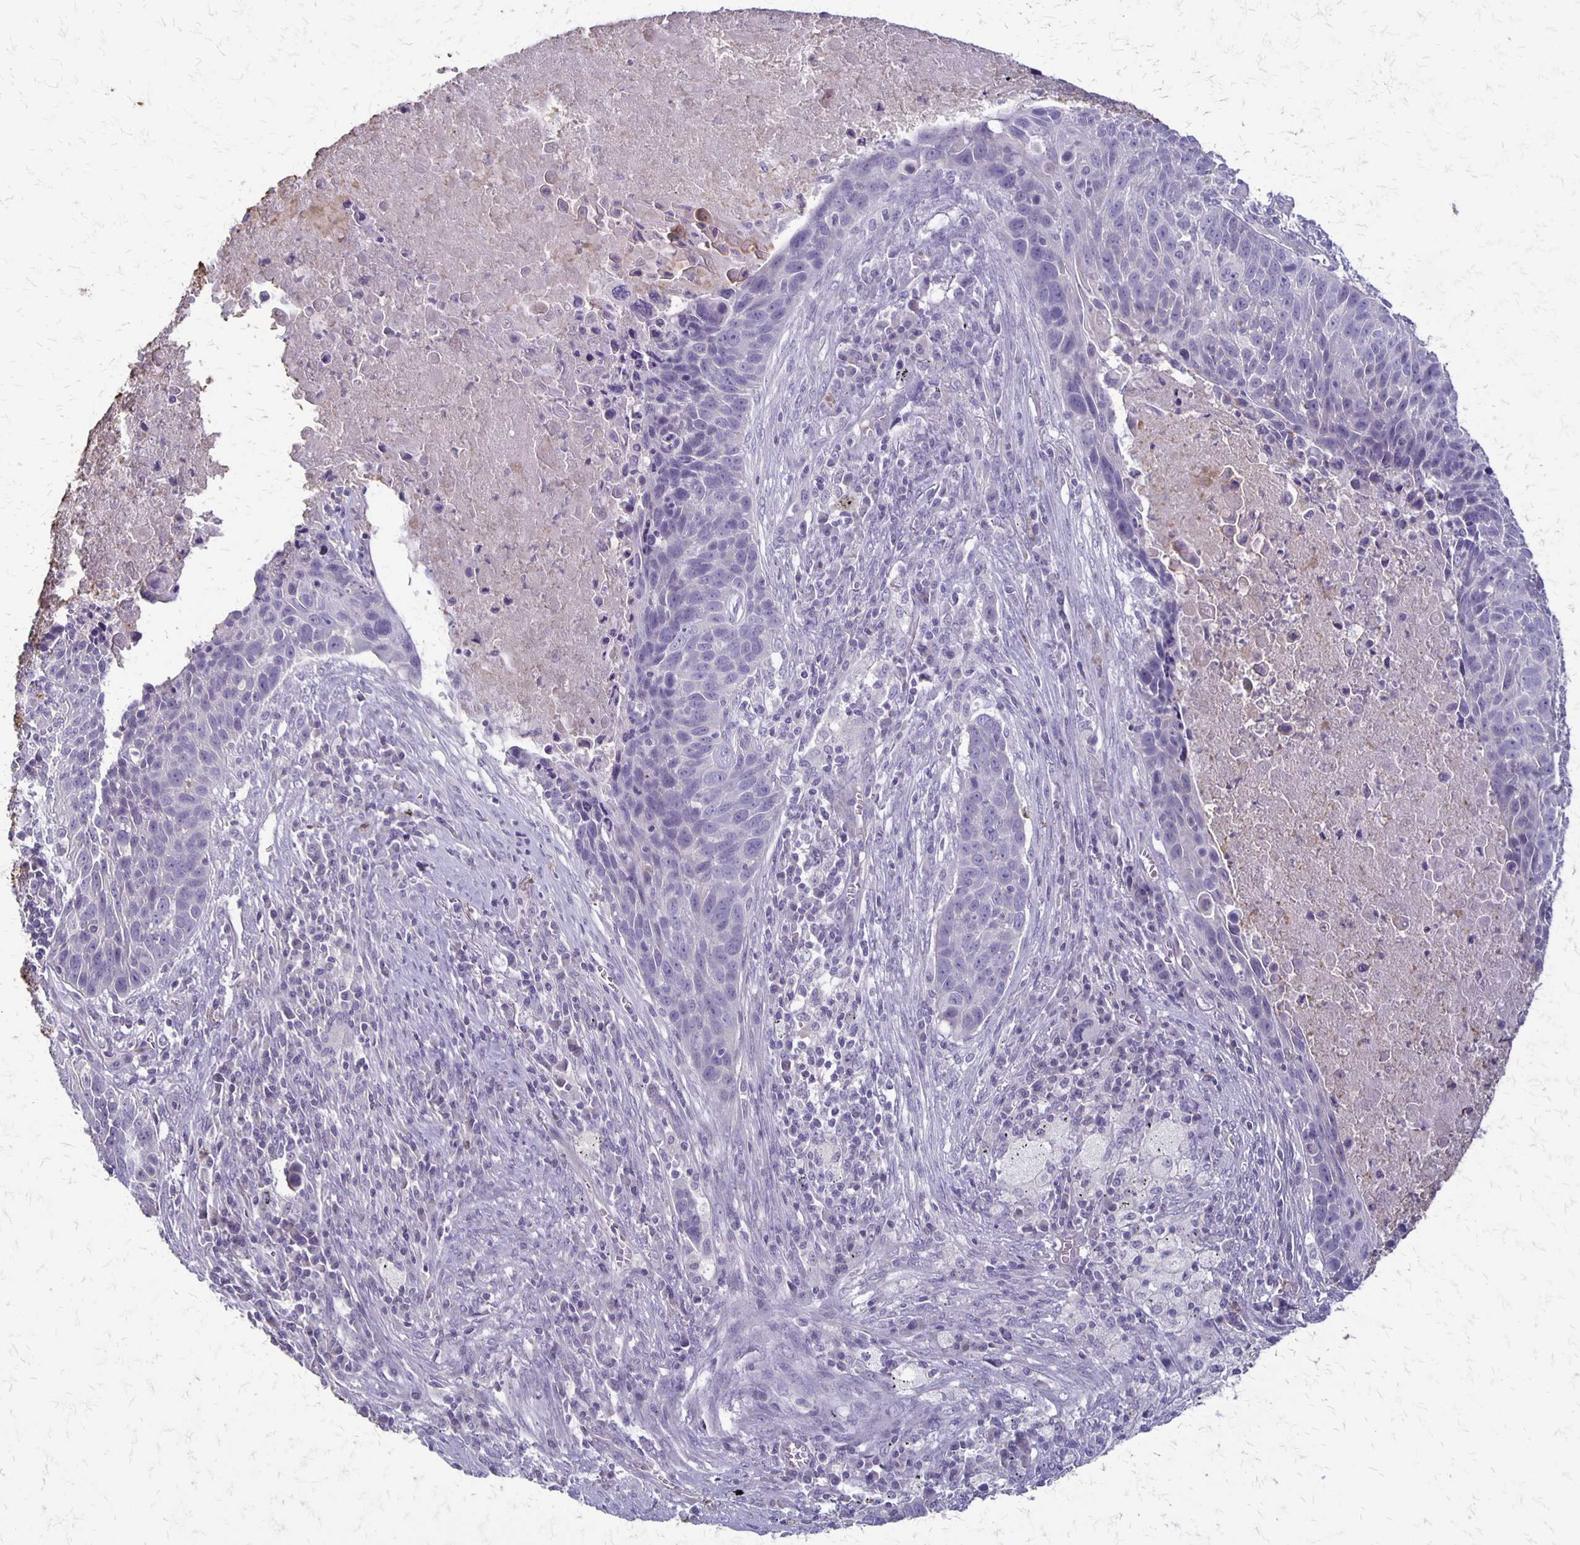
{"staining": {"intensity": "negative", "quantity": "none", "location": "none"}, "tissue": "lung cancer", "cell_type": "Tumor cells", "image_type": "cancer", "snomed": [{"axis": "morphology", "description": "Squamous cell carcinoma, NOS"}, {"axis": "topography", "description": "Lung"}], "caption": "Tumor cells show no significant positivity in lung cancer. The staining was performed using DAB (3,3'-diaminobenzidine) to visualize the protein expression in brown, while the nuclei were stained in blue with hematoxylin (Magnification: 20x).", "gene": "SEPTIN5", "patient": {"sex": "male", "age": 78}}